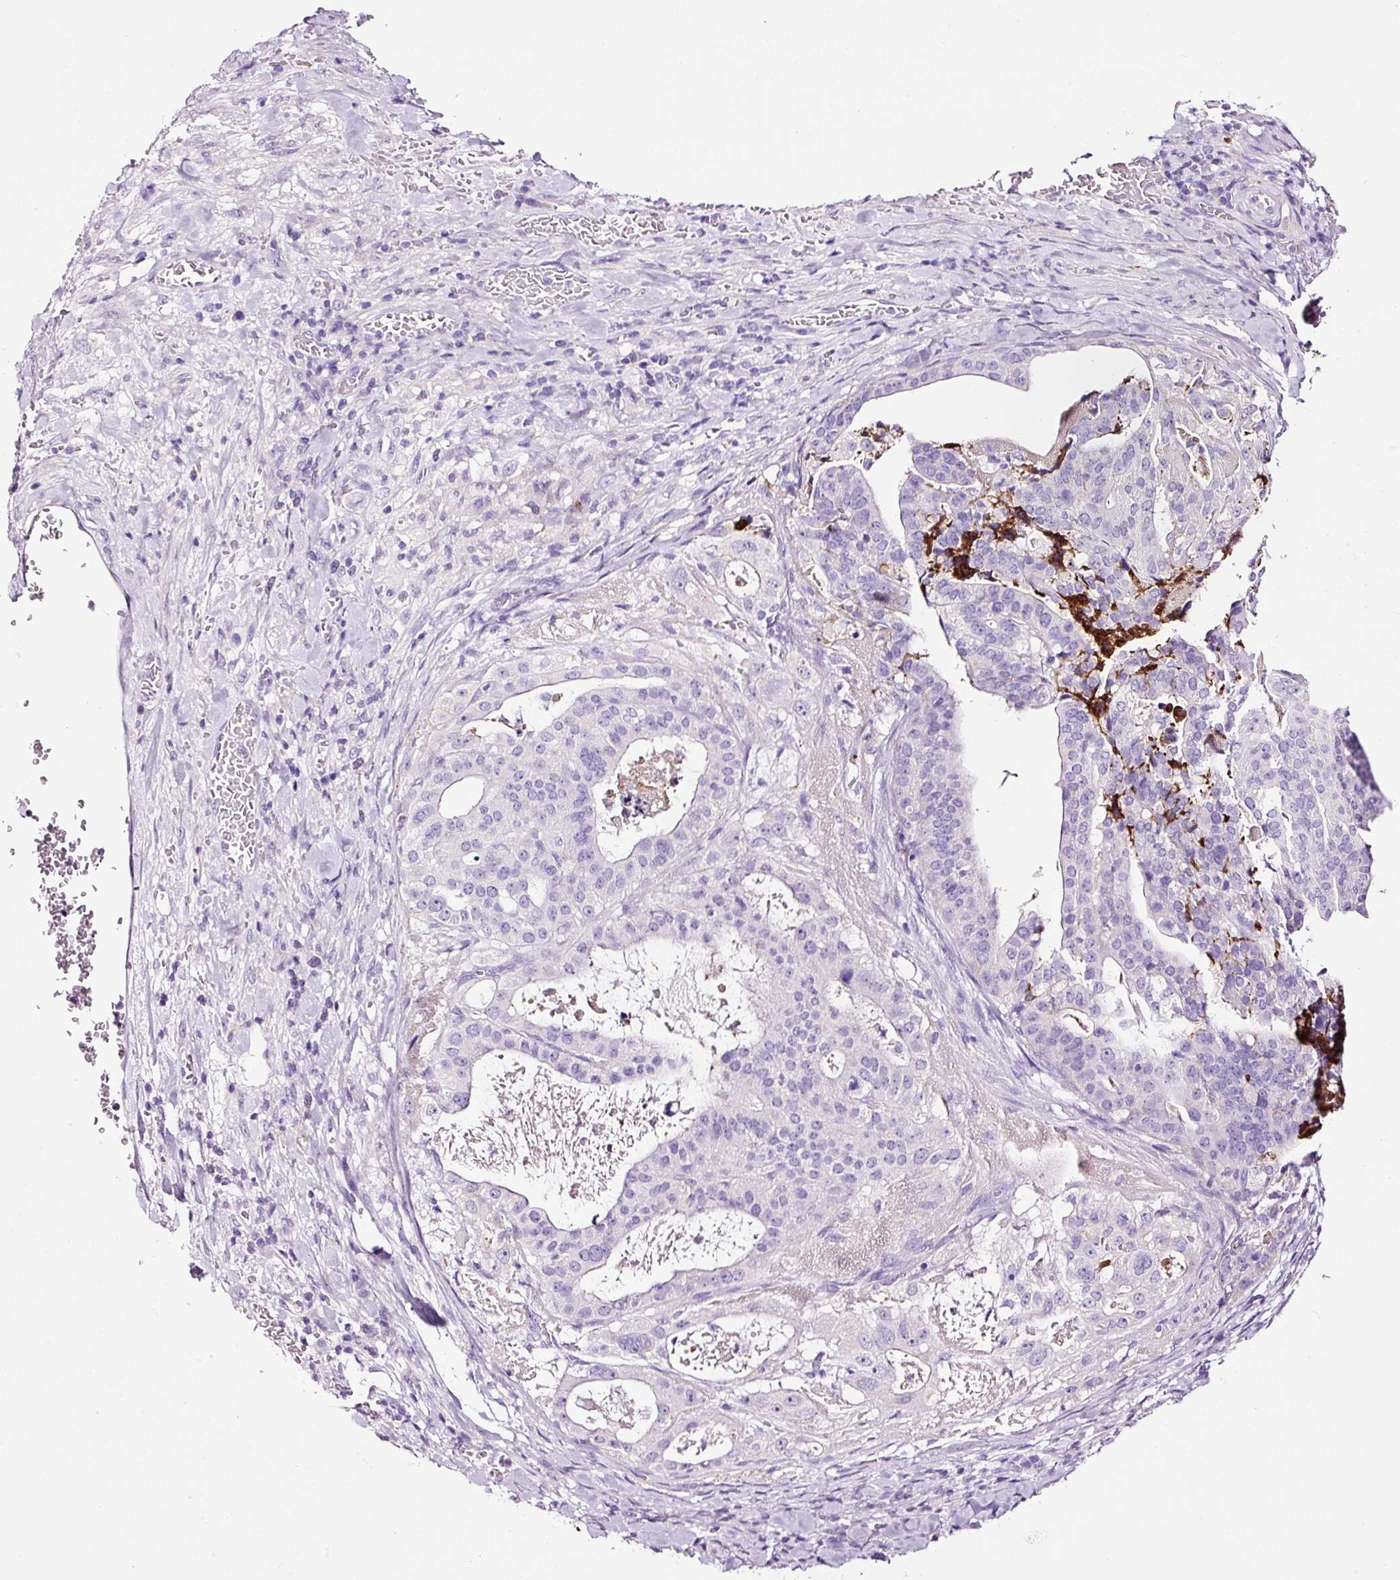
{"staining": {"intensity": "negative", "quantity": "none", "location": "none"}, "tissue": "stomach cancer", "cell_type": "Tumor cells", "image_type": "cancer", "snomed": [{"axis": "morphology", "description": "Adenocarcinoma, NOS"}, {"axis": "topography", "description": "Stomach"}], "caption": "Stomach cancer (adenocarcinoma) stained for a protein using immunohistochemistry (IHC) exhibits no staining tumor cells.", "gene": "PAM", "patient": {"sex": "male", "age": 48}}